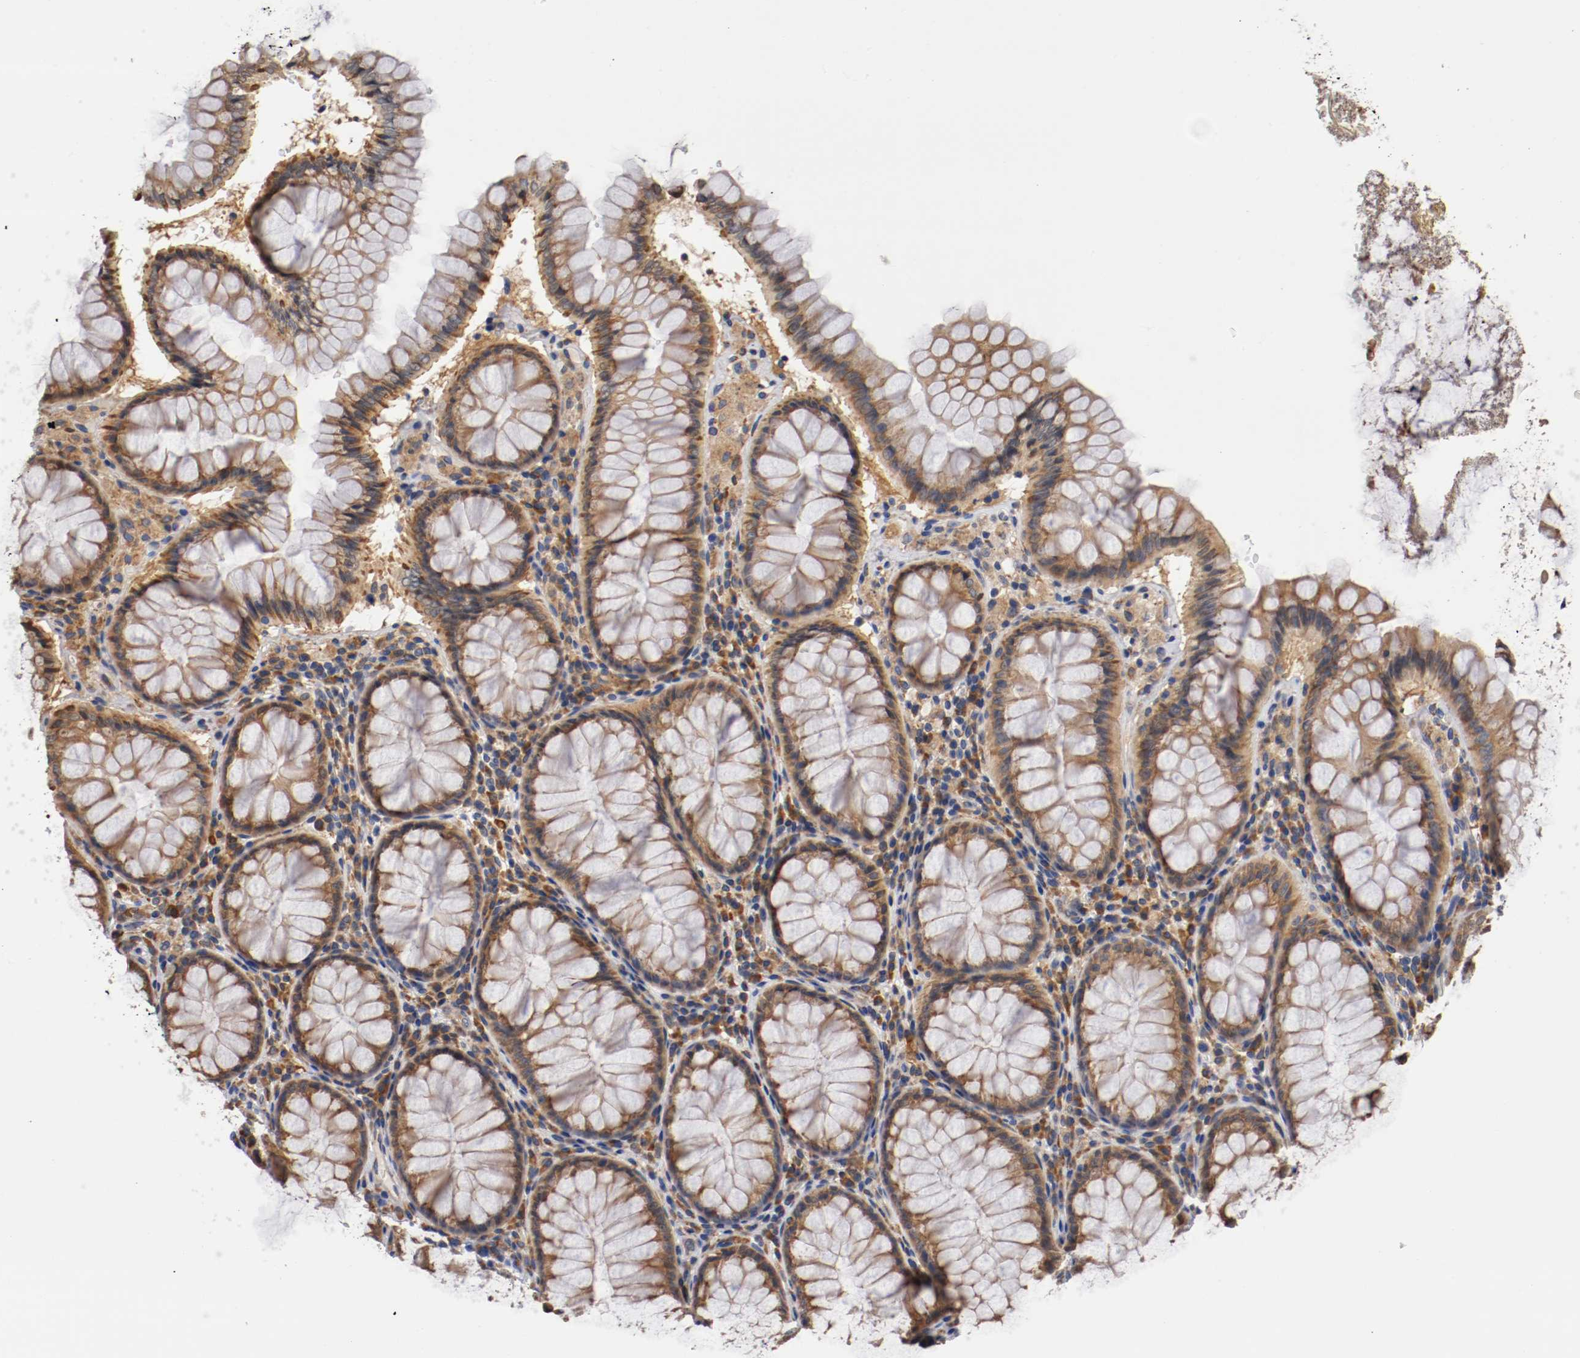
{"staining": {"intensity": "moderate", "quantity": "25%-75%", "location": "cytoplasmic/membranous"}, "tissue": "colon", "cell_type": "Glandular cells", "image_type": "normal", "snomed": [{"axis": "morphology", "description": "Normal tissue, NOS"}, {"axis": "topography", "description": "Colon"}], "caption": "IHC of unremarkable human colon shows medium levels of moderate cytoplasmic/membranous staining in about 25%-75% of glandular cells. The staining is performed using DAB (3,3'-diaminobenzidine) brown chromogen to label protein expression. The nuclei are counter-stained blue using hematoxylin.", "gene": "TNFSF12", "patient": {"sex": "female", "age": 46}}